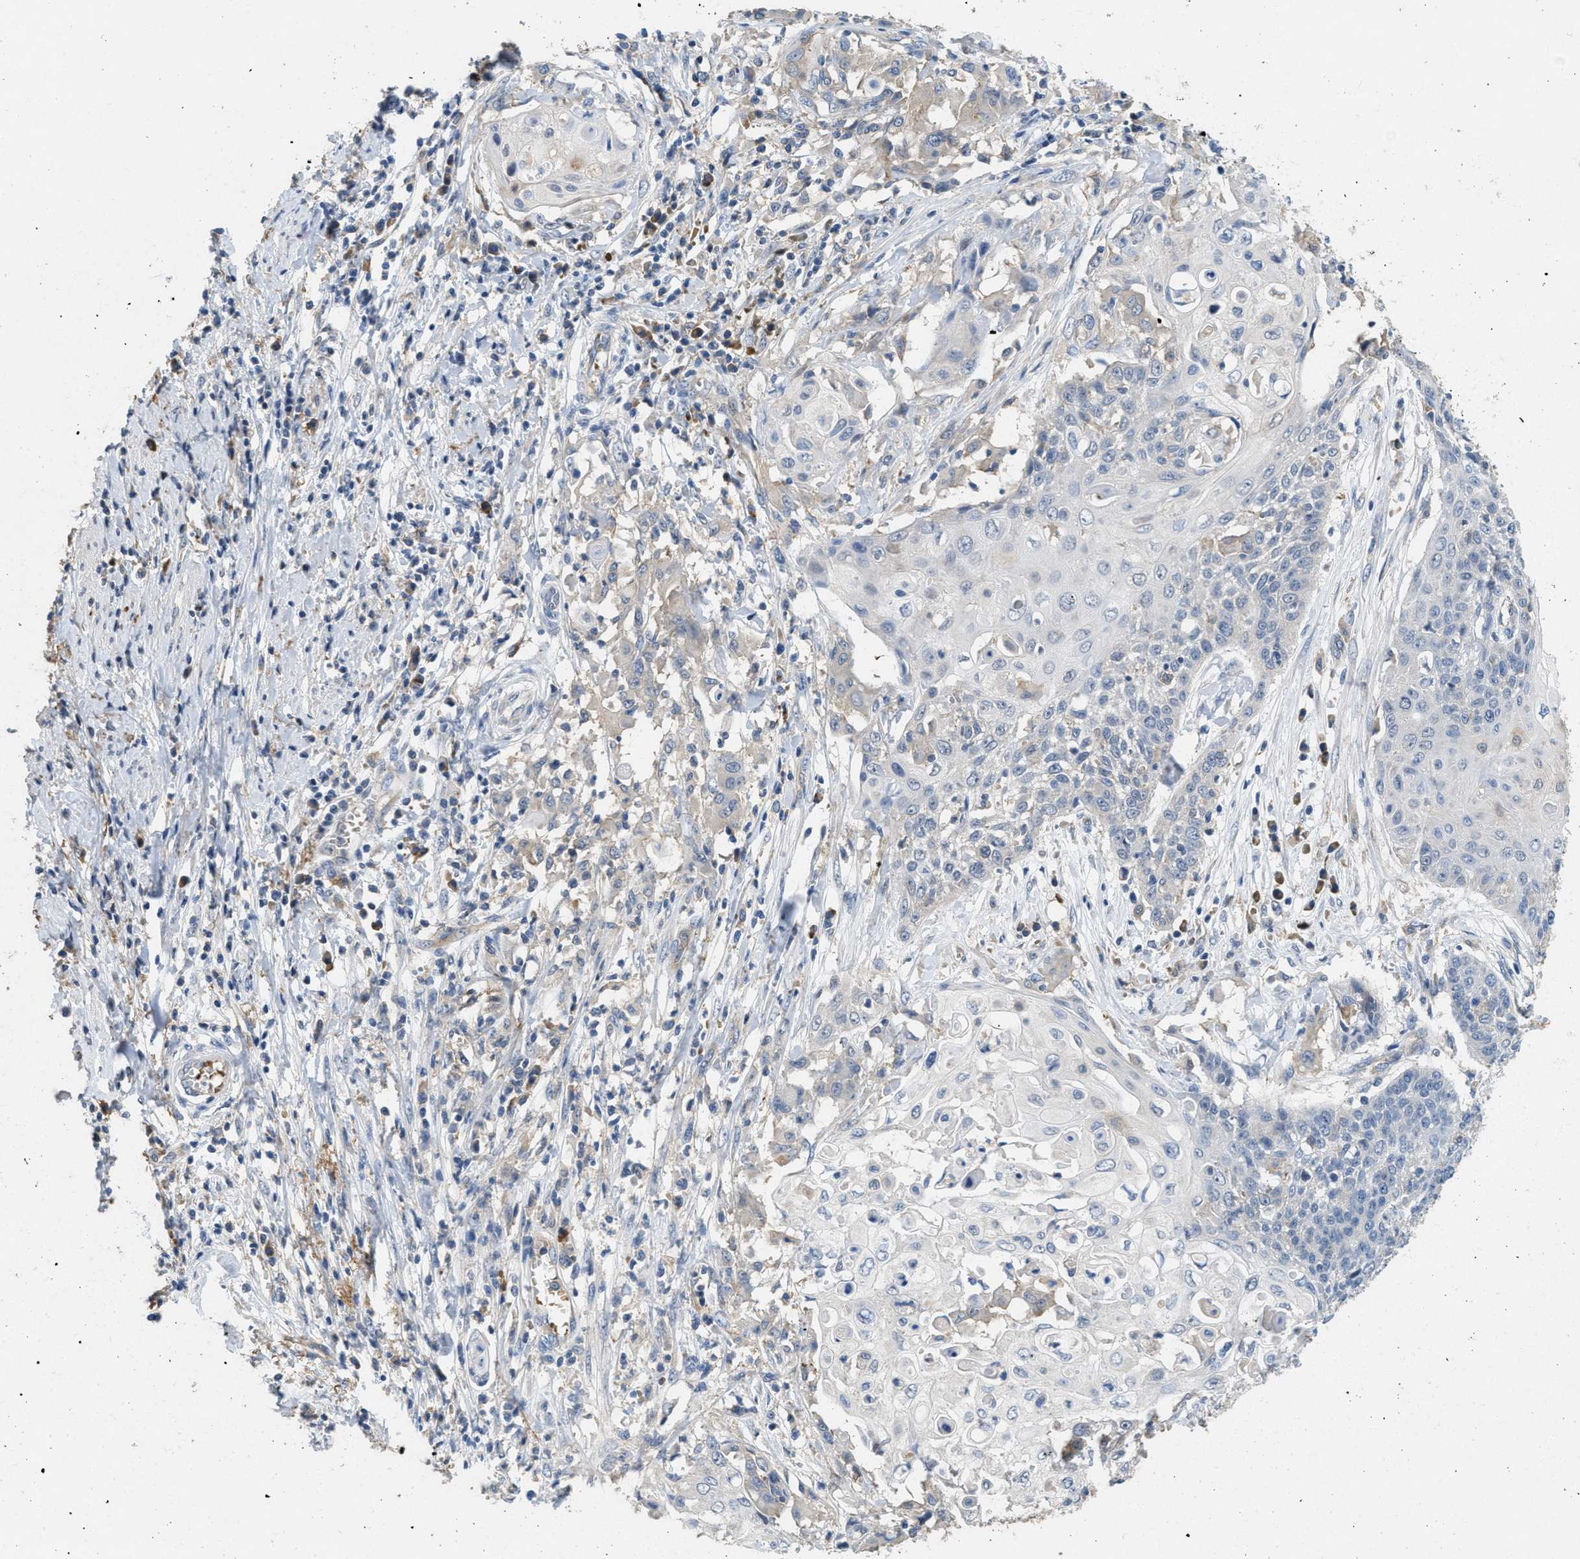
{"staining": {"intensity": "negative", "quantity": "none", "location": "none"}, "tissue": "cervical cancer", "cell_type": "Tumor cells", "image_type": "cancer", "snomed": [{"axis": "morphology", "description": "Squamous cell carcinoma, NOS"}, {"axis": "topography", "description": "Cervix"}], "caption": "This histopathology image is of cervical cancer (squamous cell carcinoma) stained with immunohistochemistry to label a protein in brown with the nuclei are counter-stained blue. There is no staining in tumor cells.", "gene": "DGKE", "patient": {"sex": "female", "age": 39}}